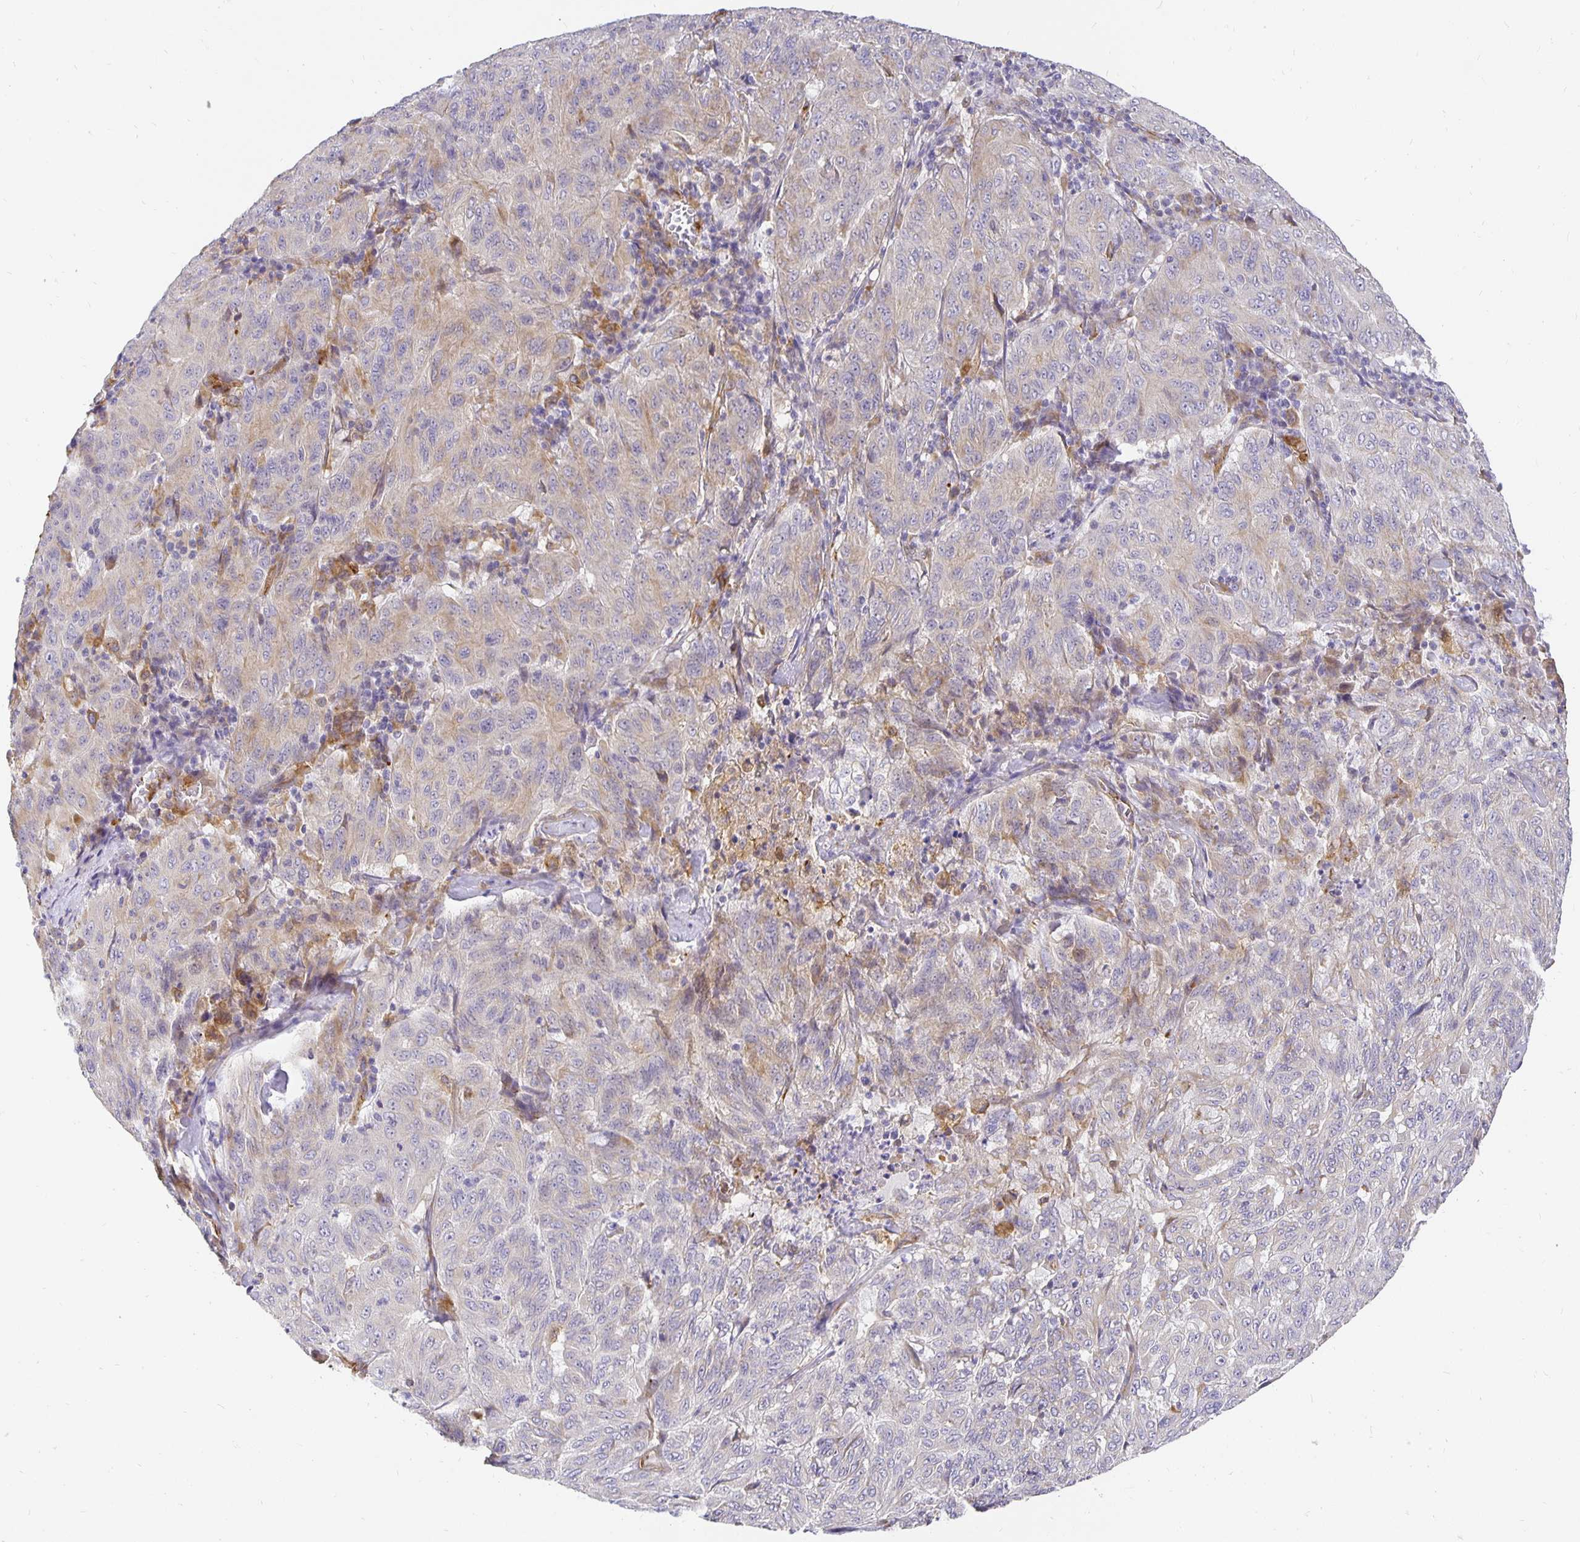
{"staining": {"intensity": "weak", "quantity": "<25%", "location": "cytoplasmic/membranous"}, "tissue": "pancreatic cancer", "cell_type": "Tumor cells", "image_type": "cancer", "snomed": [{"axis": "morphology", "description": "Adenocarcinoma, NOS"}, {"axis": "topography", "description": "Pancreas"}], "caption": "Micrograph shows no significant protein positivity in tumor cells of pancreatic adenocarcinoma. (Stains: DAB (3,3'-diaminobenzidine) immunohistochemistry with hematoxylin counter stain, Microscopy: brightfield microscopy at high magnification).", "gene": "PLOD1", "patient": {"sex": "male", "age": 63}}